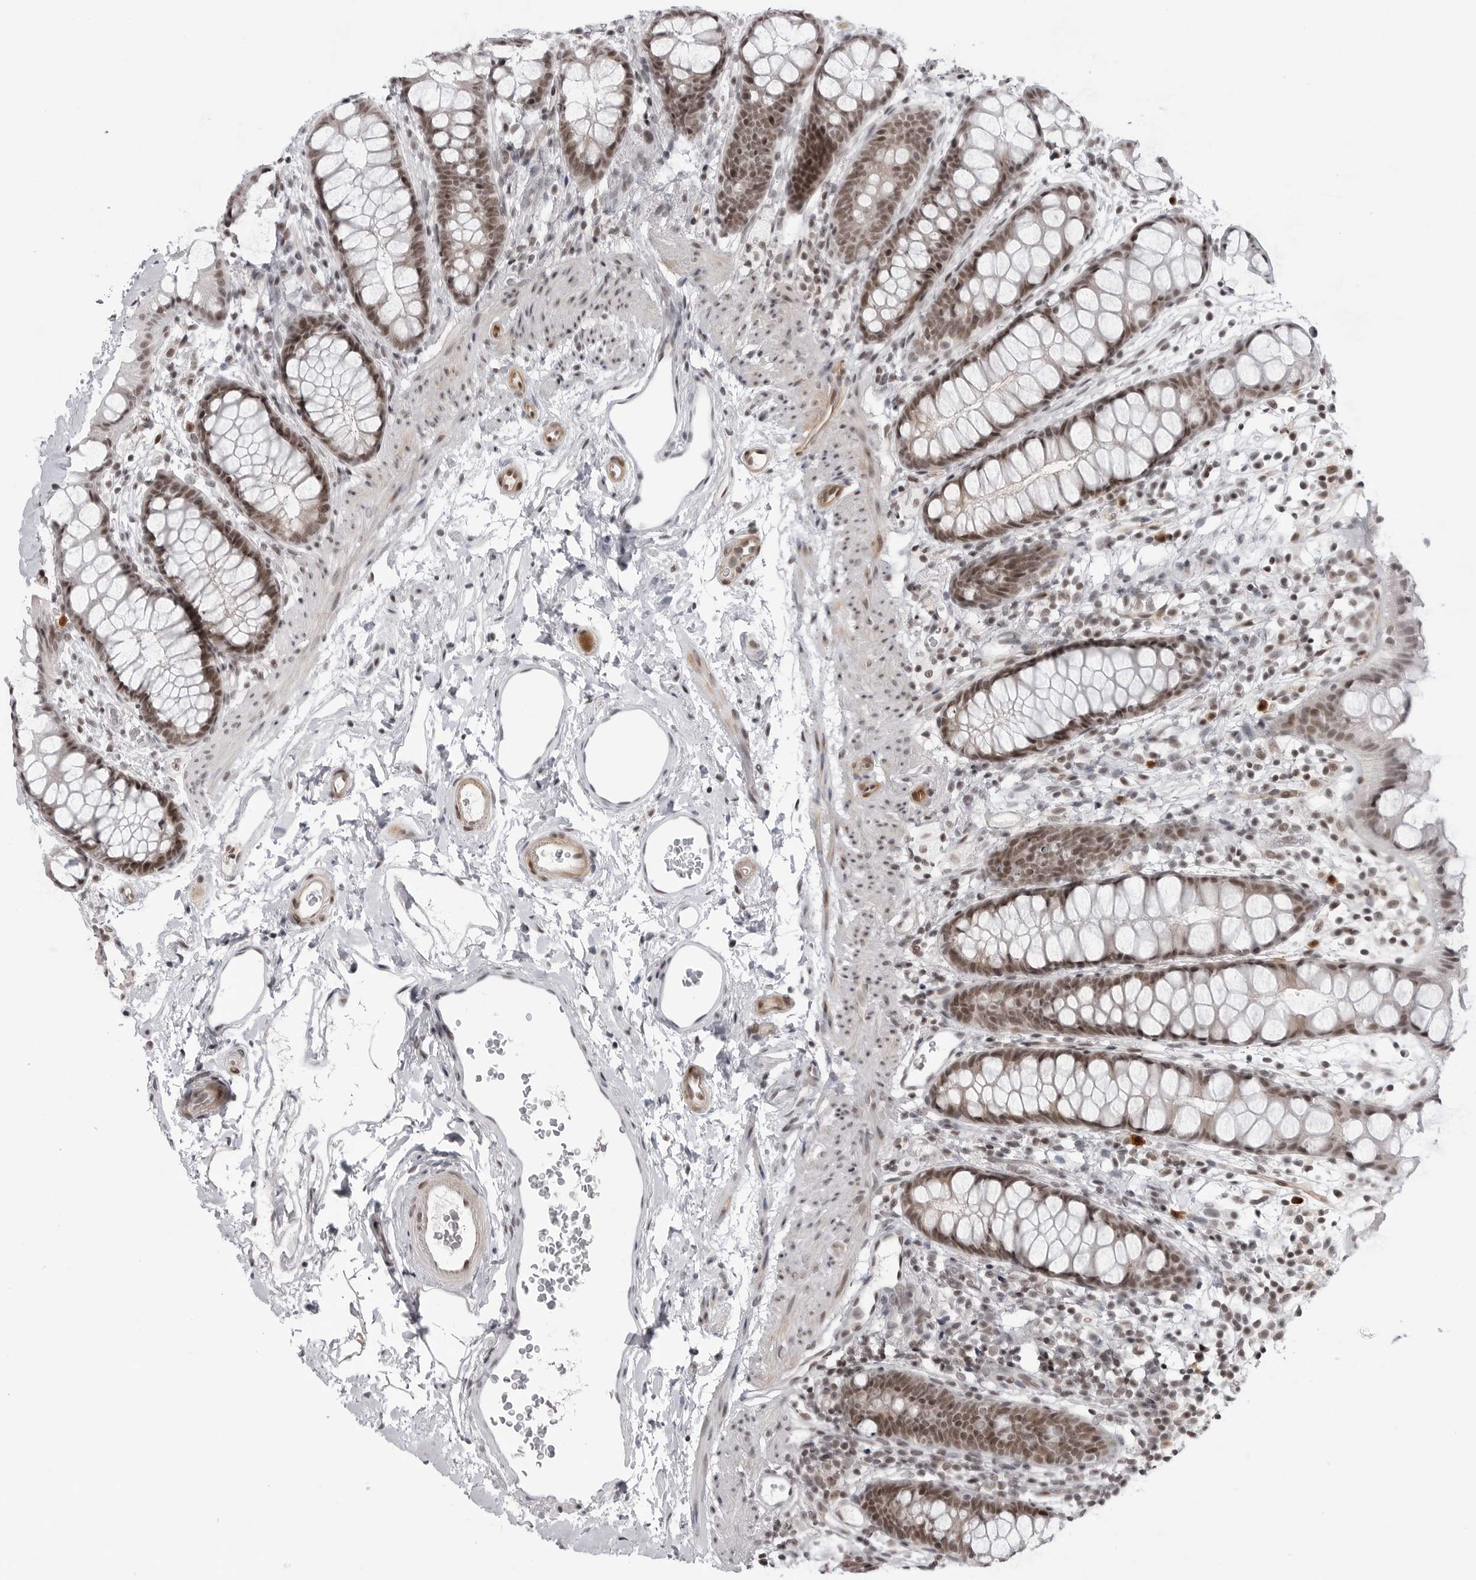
{"staining": {"intensity": "moderate", "quantity": ">75%", "location": "nuclear"}, "tissue": "rectum", "cell_type": "Glandular cells", "image_type": "normal", "snomed": [{"axis": "morphology", "description": "Normal tissue, NOS"}, {"axis": "topography", "description": "Rectum"}], "caption": "The histopathology image shows a brown stain indicating the presence of a protein in the nuclear of glandular cells in rectum.", "gene": "TRIM66", "patient": {"sex": "female", "age": 65}}